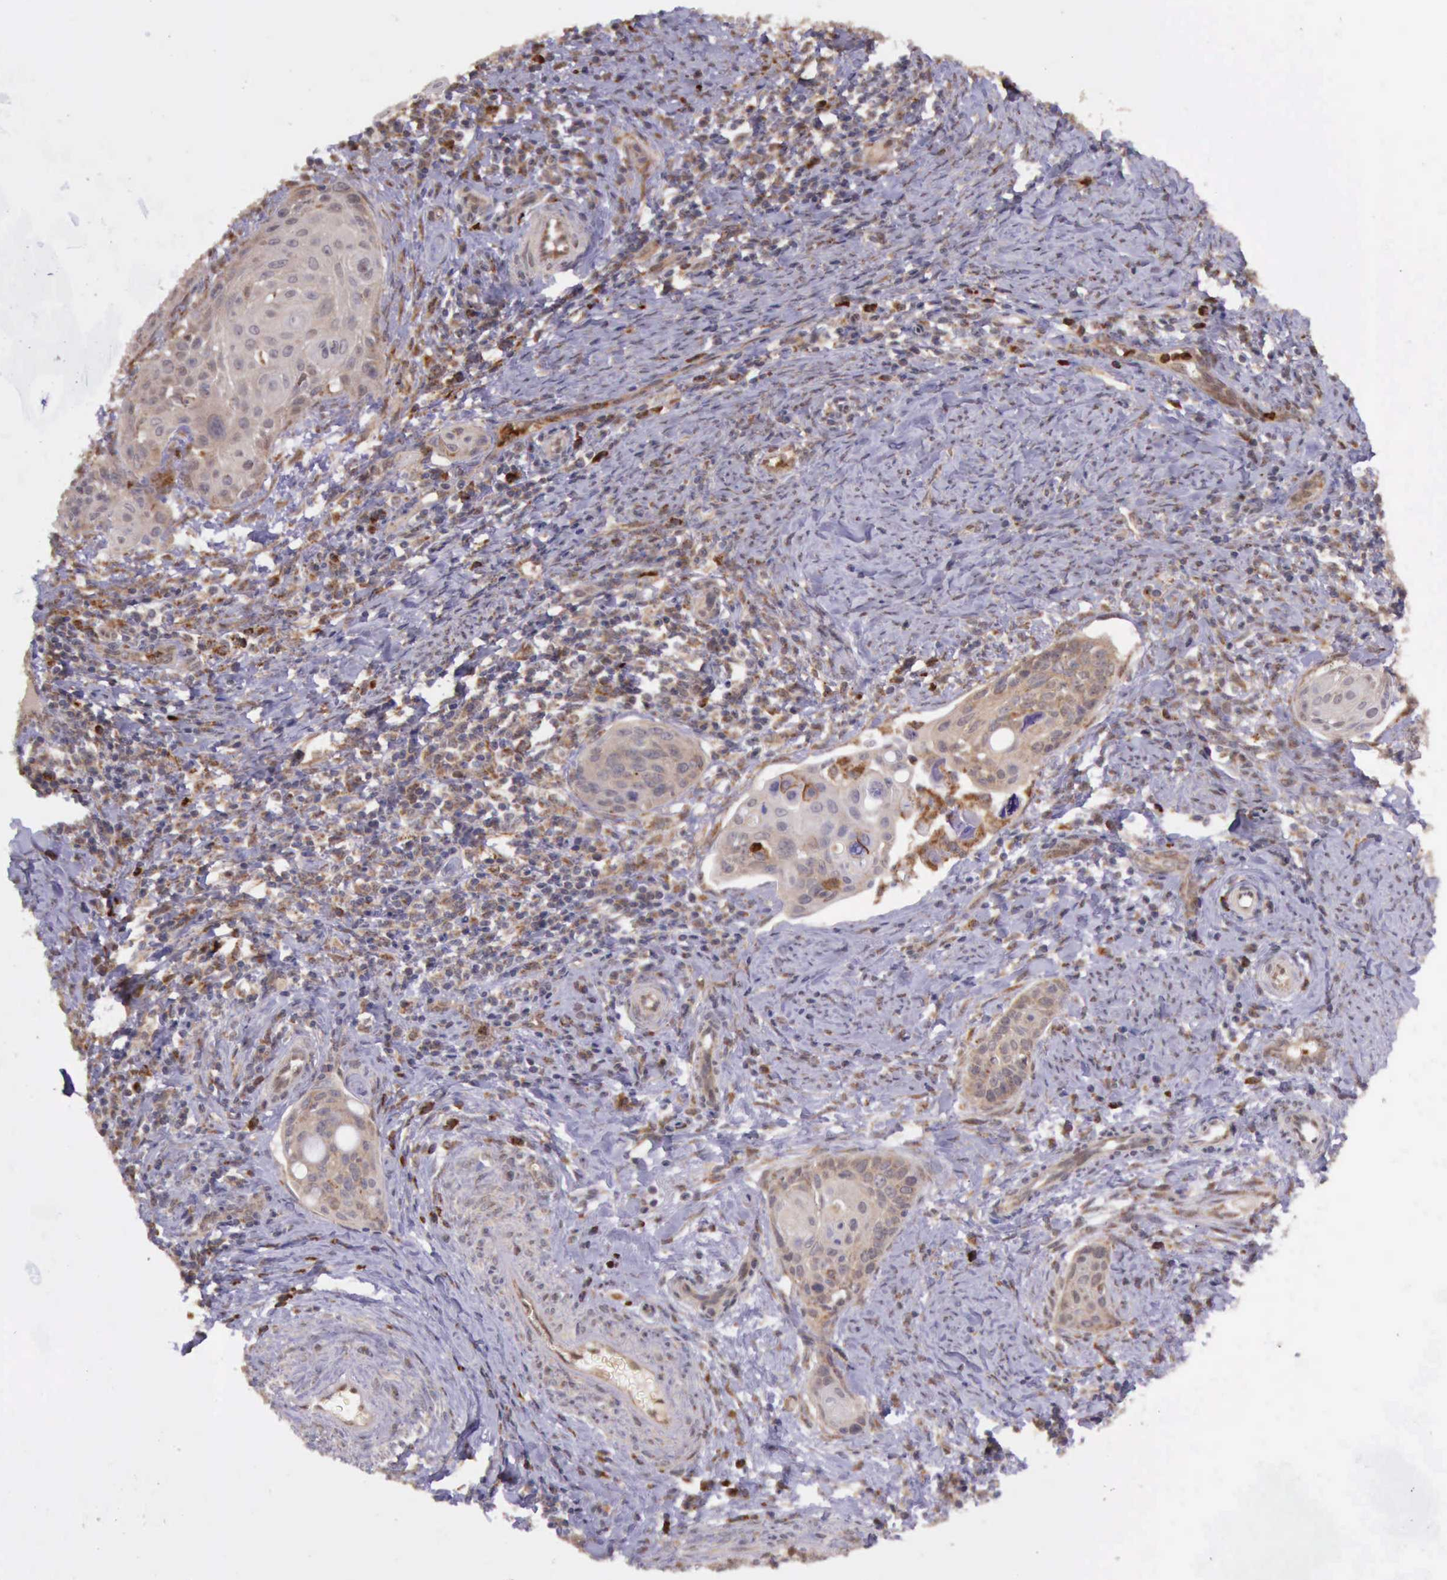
{"staining": {"intensity": "moderate", "quantity": "25%-75%", "location": "cytoplasmic/membranous"}, "tissue": "cervical cancer", "cell_type": "Tumor cells", "image_type": "cancer", "snomed": [{"axis": "morphology", "description": "Squamous cell carcinoma, NOS"}, {"axis": "topography", "description": "Cervix"}], "caption": "IHC (DAB) staining of human squamous cell carcinoma (cervical) exhibits moderate cytoplasmic/membranous protein staining in about 25%-75% of tumor cells.", "gene": "ARMCX3", "patient": {"sex": "female", "age": 33}}